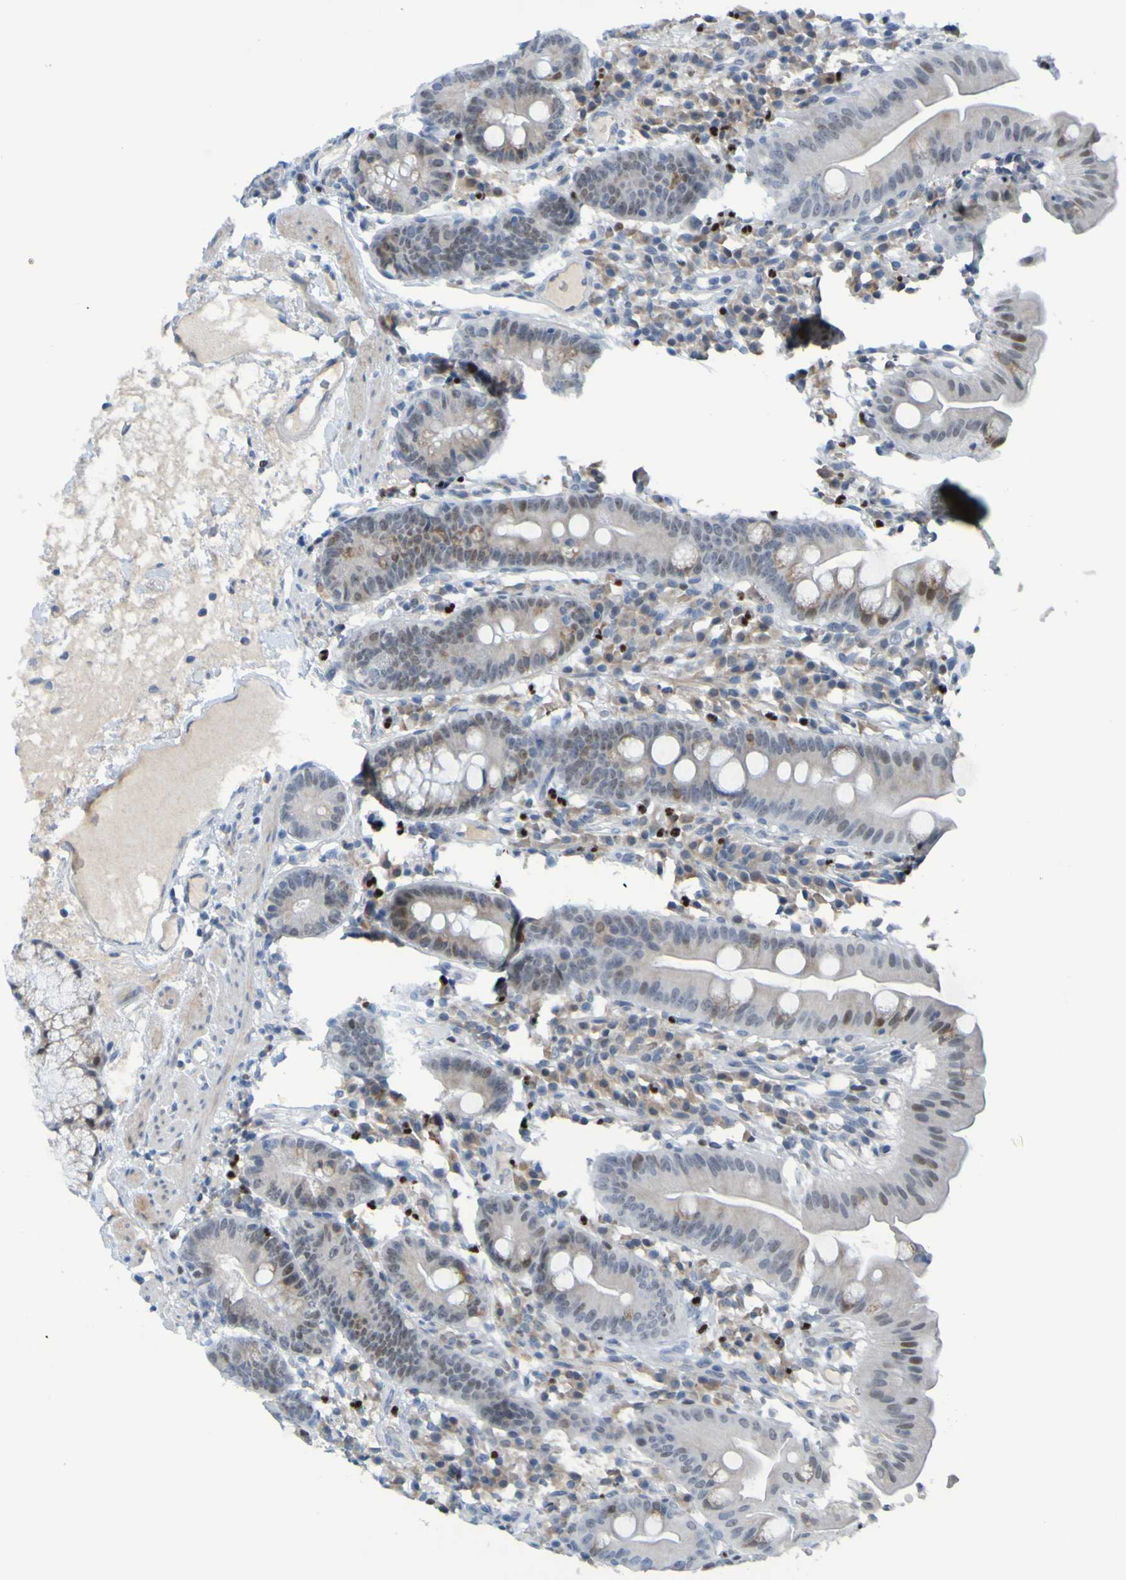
{"staining": {"intensity": "weak", "quantity": "<25%", "location": "nuclear"}, "tissue": "duodenum", "cell_type": "Glandular cells", "image_type": "normal", "snomed": [{"axis": "morphology", "description": "Normal tissue, NOS"}, {"axis": "topography", "description": "Duodenum"}], "caption": "Immunohistochemistry (IHC) micrograph of unremarkable duodenum: human duodenum stained with DAB (3,3'-diaminobenzidine) displays no significant protein staining in glandular cells.", "gene": "USP36", "patient": {"sex": "male", "age": 50}}